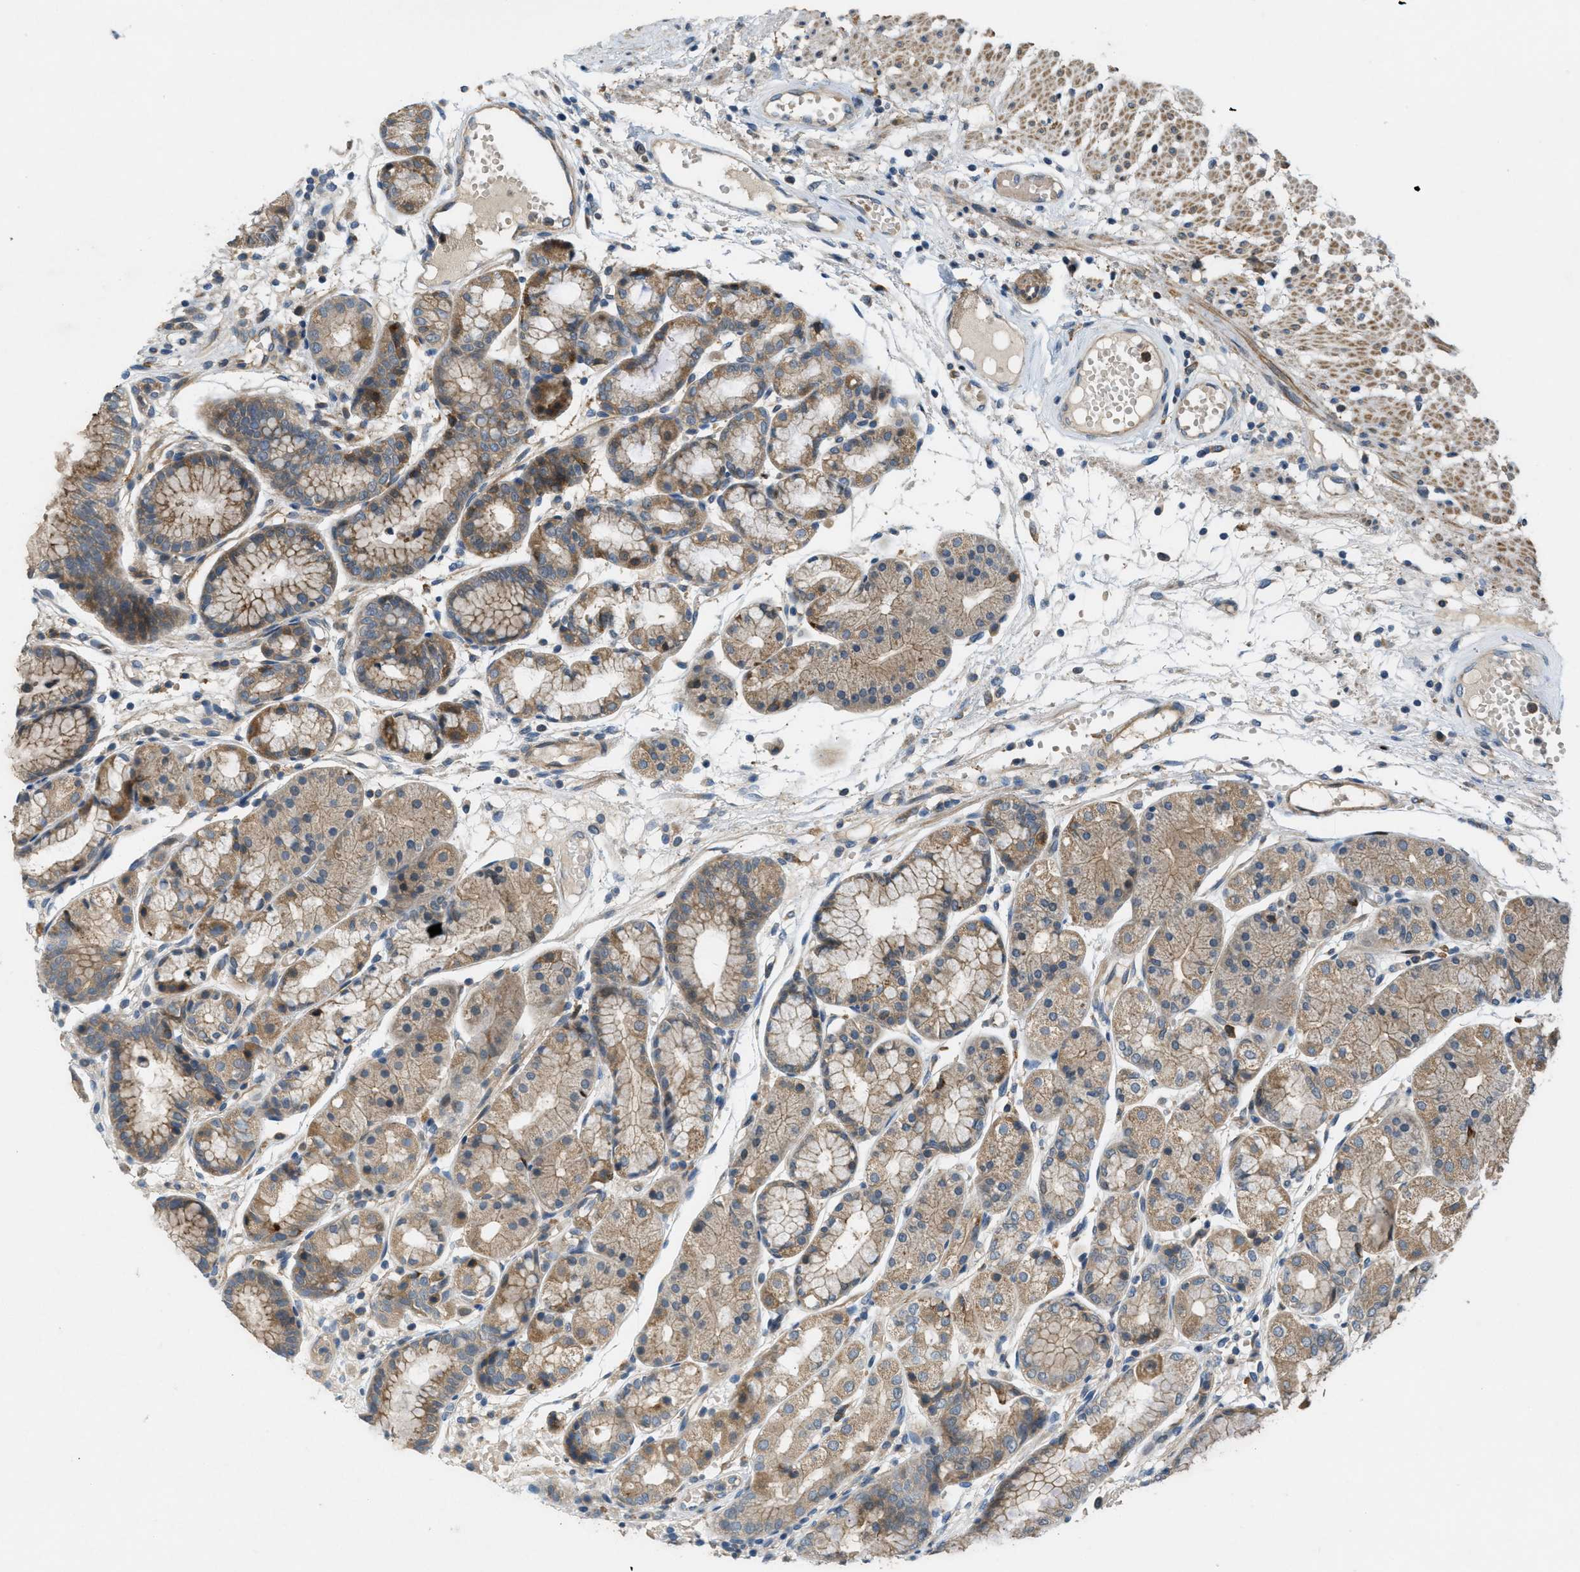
{"staining": {"intensity": "moderate", "quantity": "25%-75%", "location": "cytoplasmic/membranous"}, "tissue": "stomach", "cell_type": "Glandular cells", "image_type": "normal", "snomed": [{"axis": "morphology", "description": "Normal tissue, NOS"}, {"axis": "topography", "description": "Stomach, upper"}], "caption": "This micrograph shows IHC staining of normal stomach, with medium moderate cytoplasmic/membranous expression in approximately 25%-75% of glandular cells.", "gene": "ADCY6", "patient": {"sex": "male", "age": 72}}